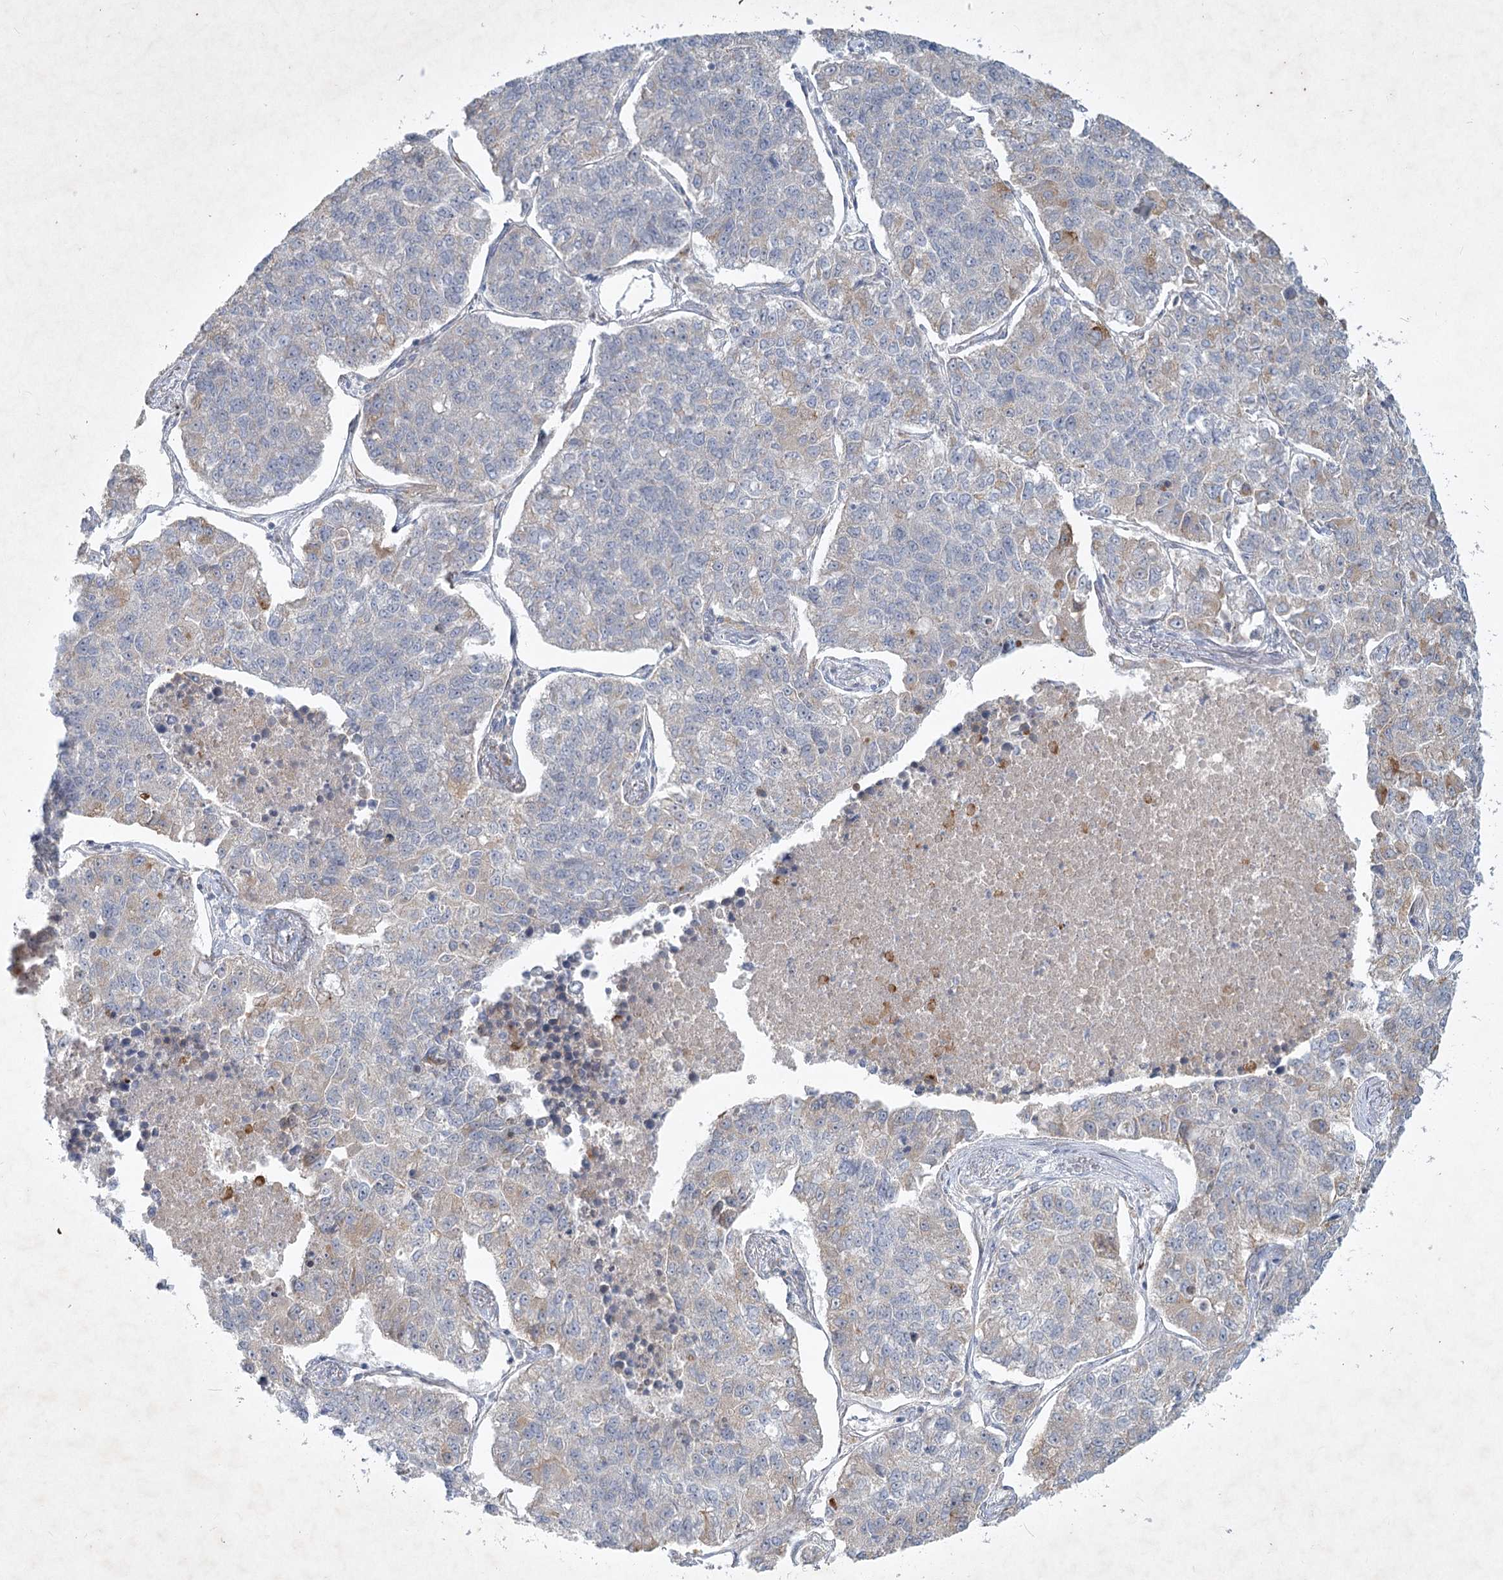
{"staining": {"intensity": "negative", "quantity": "none", "location": "none"}, "tissue": "lung cancer", "cell_type": "Tumor cells", "image_type": "cancer", "snomed": [{"axis": "morphology", "description": "Adenocarcinoma, NOS"}, {"axis": "topography", "description": "Lung"}], "caption": "Lung cancer (adenocarcinoma) was stained to show a protein in brown. There is no significant staining in tumor cells.", "gene": "PLA2G12A", "patient": {"sex": "male", "age": 49}}